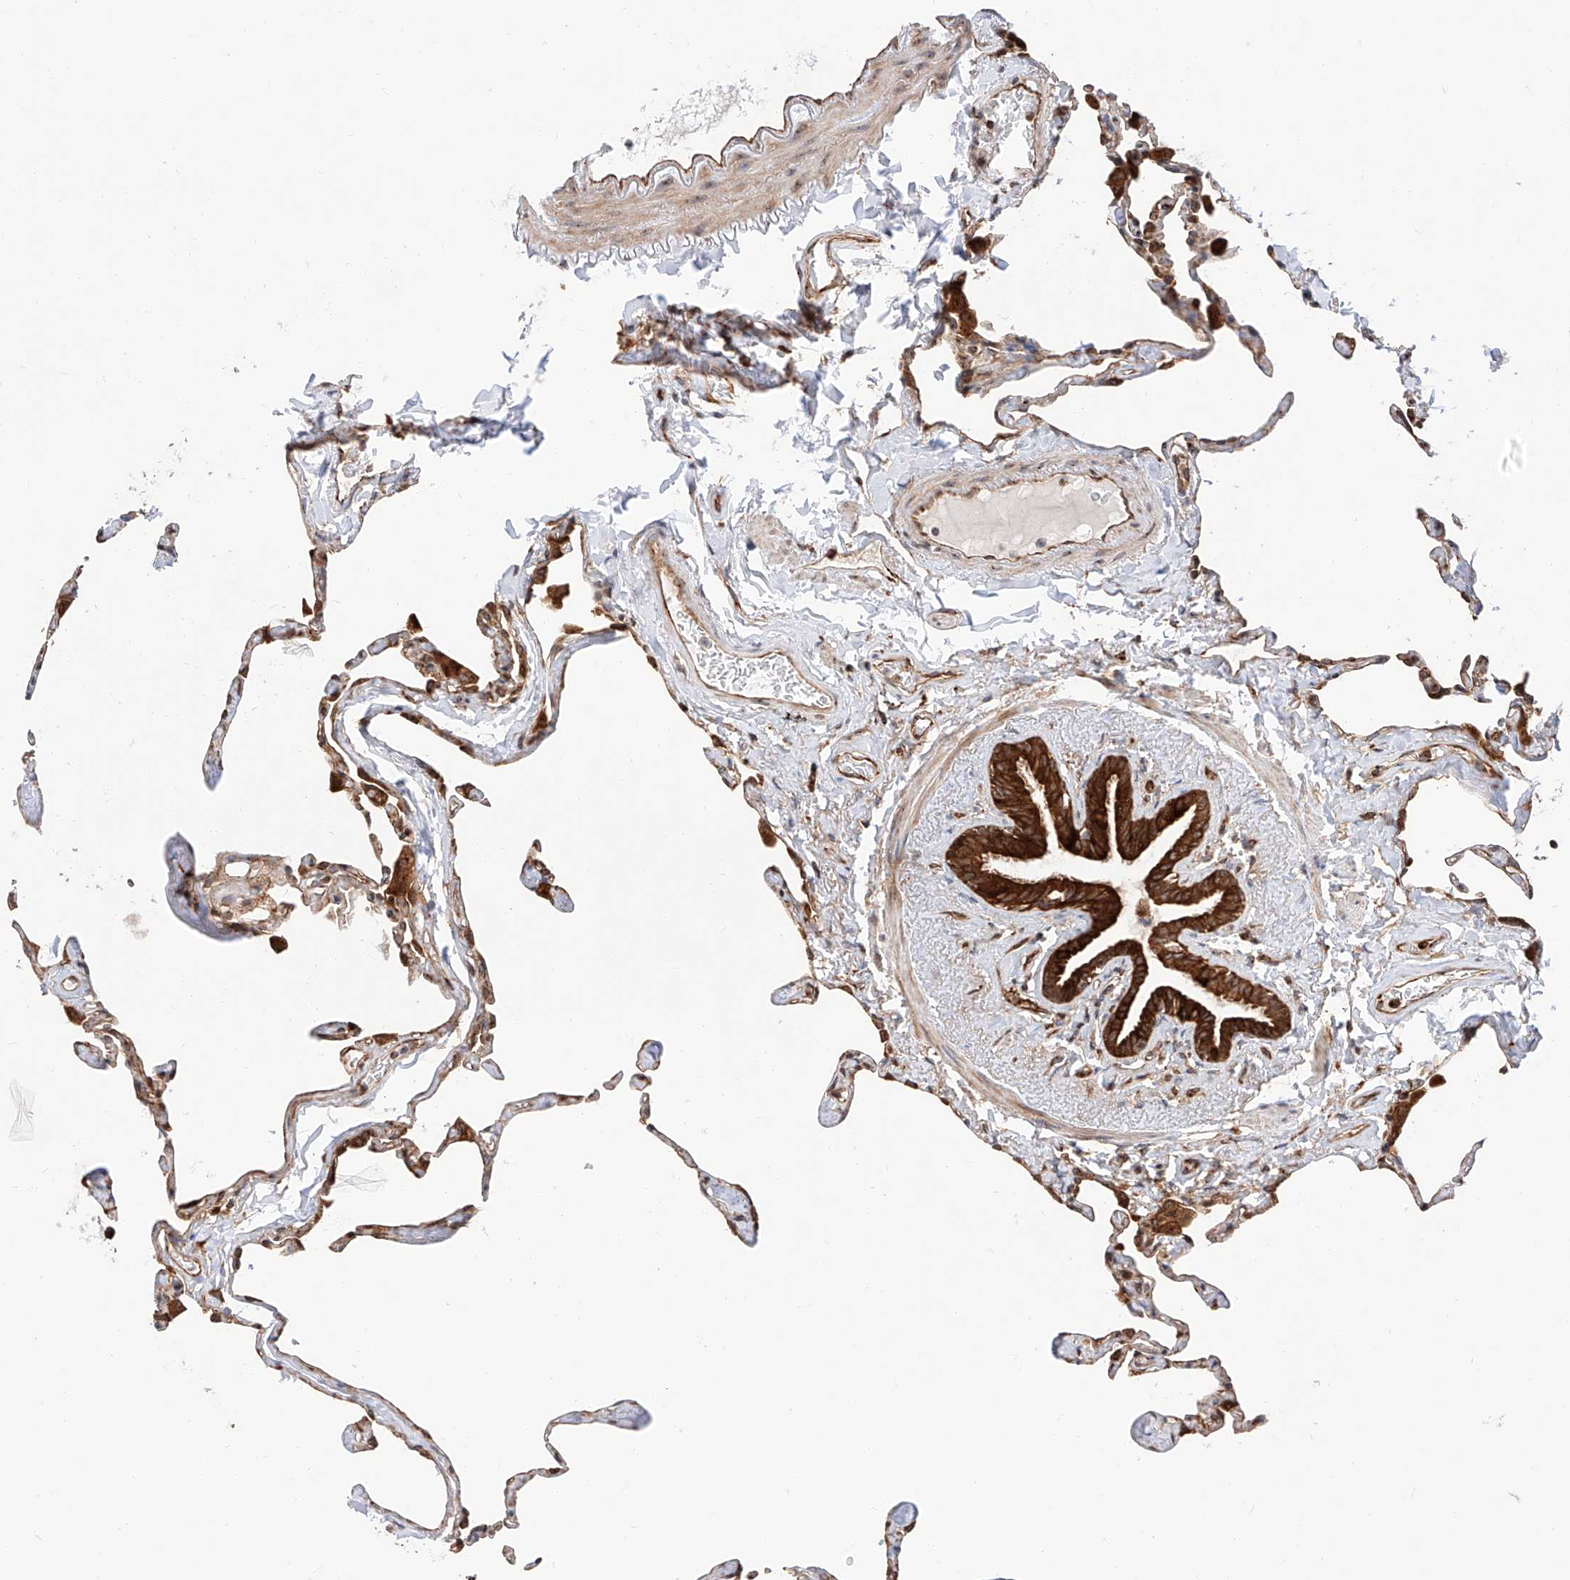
{"staining": {"intensity": "moderate", "quantity": ">75%", "location": "cytoplasmic/membranous"}, "tissue": "lung", "cell_type": "Alveolar cells", "image_type": "normal", "snomed": [{"axis": "morphology", "description": "Normal tissue, NOS"}, {"axis": "topography", "description": "Lung"}], "caption": "Lung stained with DAB (3,3'-diaminobenzidine) immunohistochemistry reveals medium levels of moderate cytoplasmic/membranous staining in approximately >75% of alveolar cells.", "gene": "ISCA2", "patient": {"sex": "male", "age": 65}}